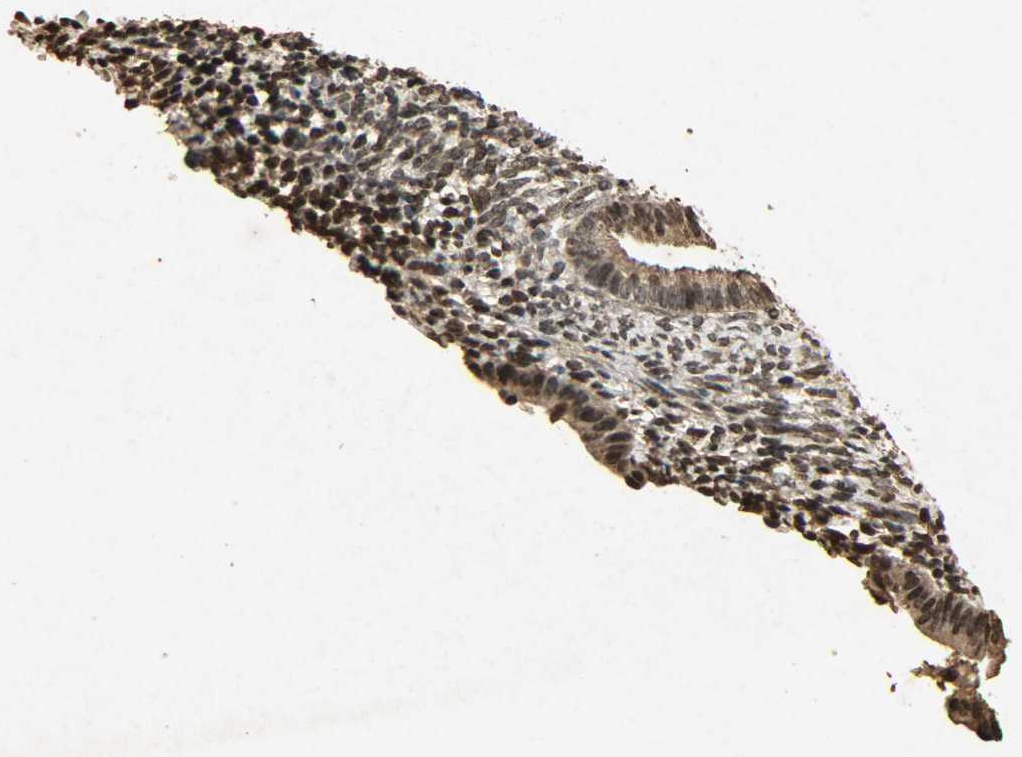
{"staining": {"intensity": "strong", "quantity": "25%-75%", "location": "nuclear"}, "tissue": "endometrium", "cell_type": "Cells in endometrial stroma", "image_type": "normal", "snomed": [{"axis": "morphology", "description": "Normal tissue, NOS"}, {"axis": "topography", "description": "Endometrium"}], "caption": "High-magnification brightfield microscopy of benign endometrium stained with DAB (3,3'-diaminobenzidine) (brown) and counterstained with hematoxylin (blue). cells in endometrial stroma exhibit strong nuclear positivity is seen in about25%-75% of cells.", "gene": "PPP3R1", "patient": {"sex": "female", "age": 57}}